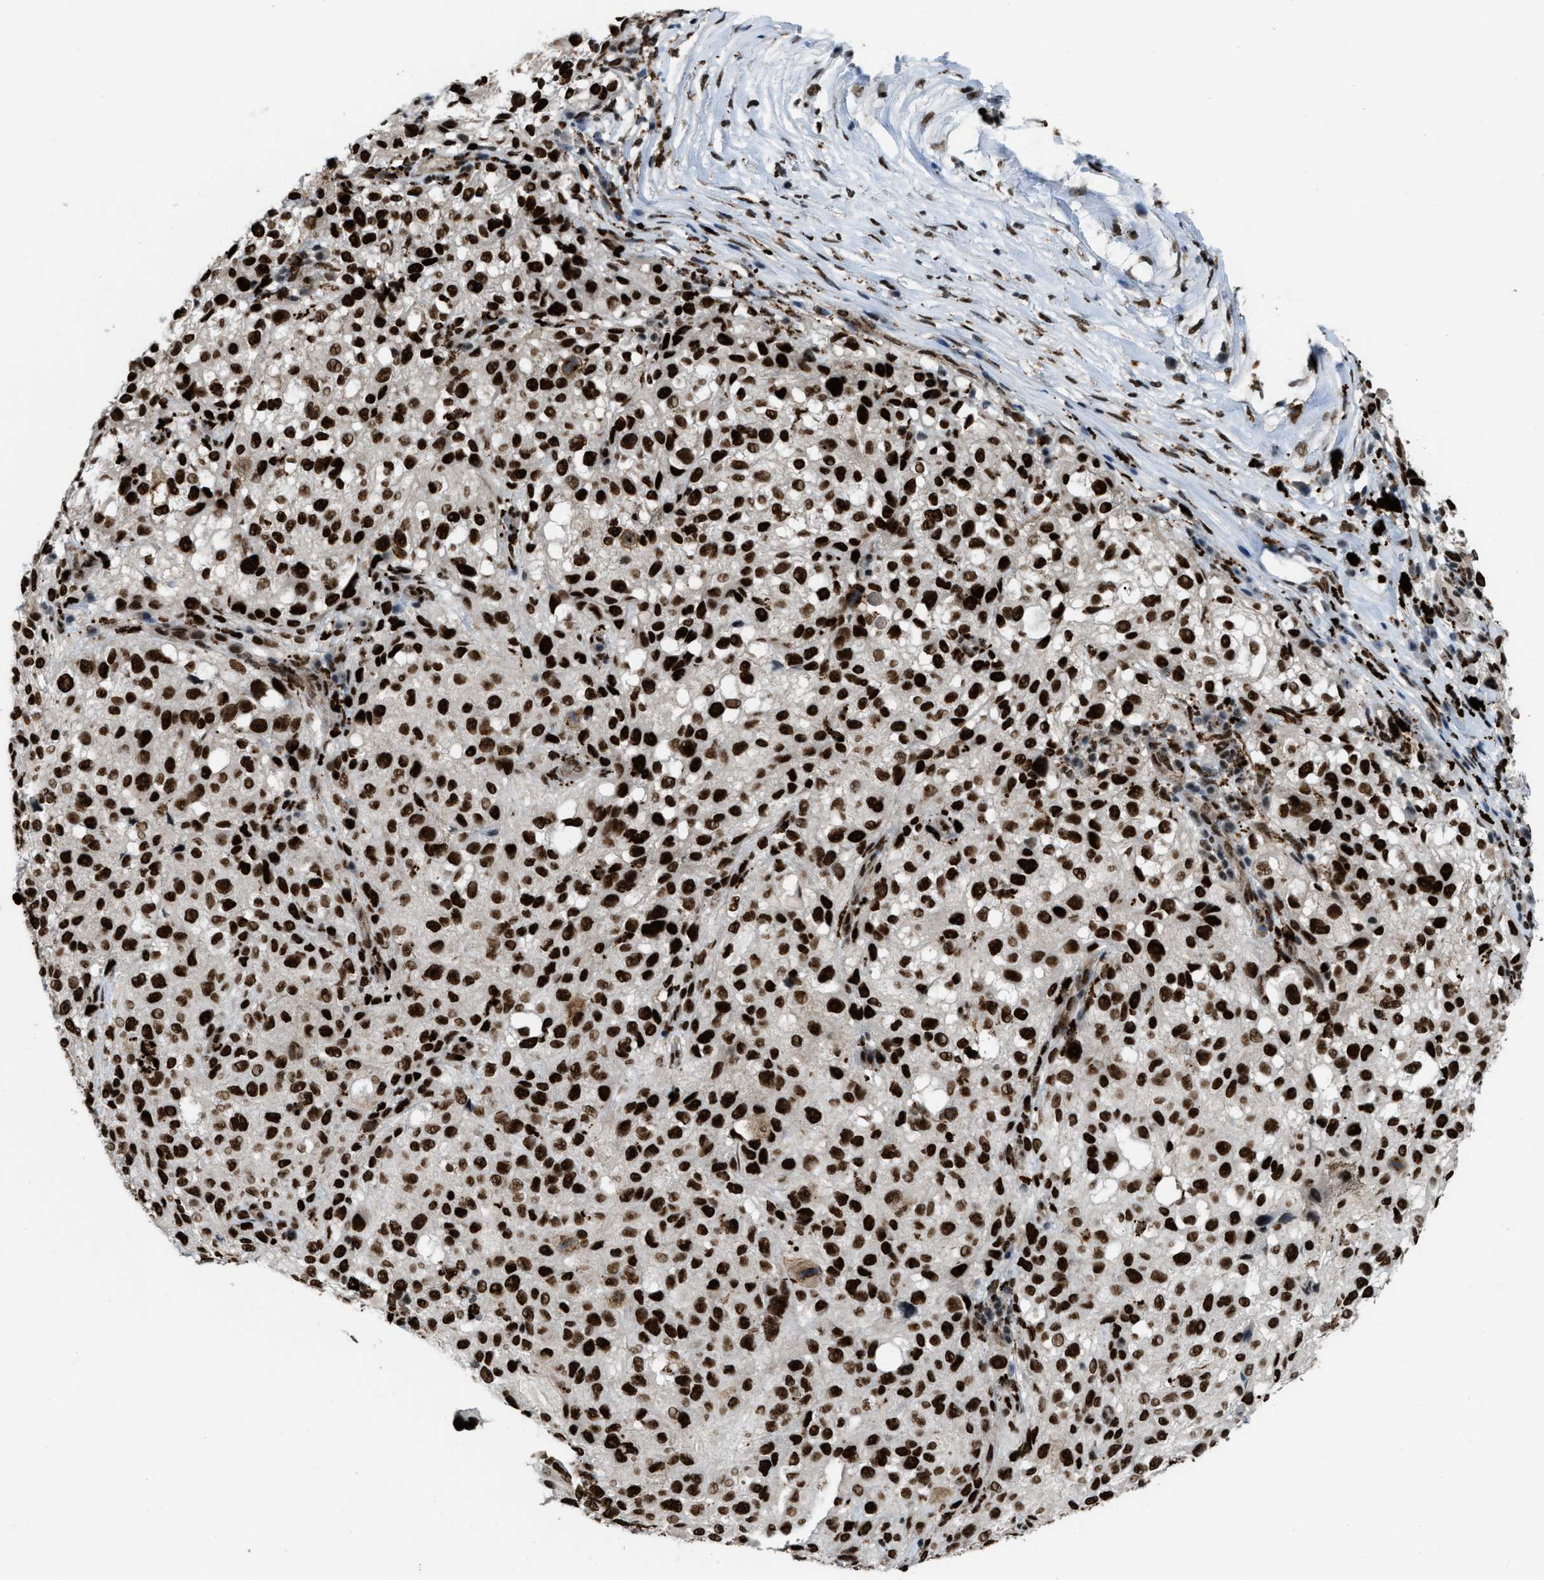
{"staining": {"intensity": "strong", "quantity": ">75%", "location": "nuclear"}, "tissue": "melanoma", "cell_type": "Tumor cells", "image_type": "cancer", "snomed": [{"axis": "morphology", "description": "Necrosis, NOS"}, {"axis": "morphology", "description": "Malignant melanoma, NOS"}, {"axis": "topography", "description": "Skin"}], "caption": "A high amount of strong nuclear staining is seen in about >75% of tumor cells in melanoma tissue.", "gene": "NUMA1", "patient": {"sex": "female", "age": 87}}